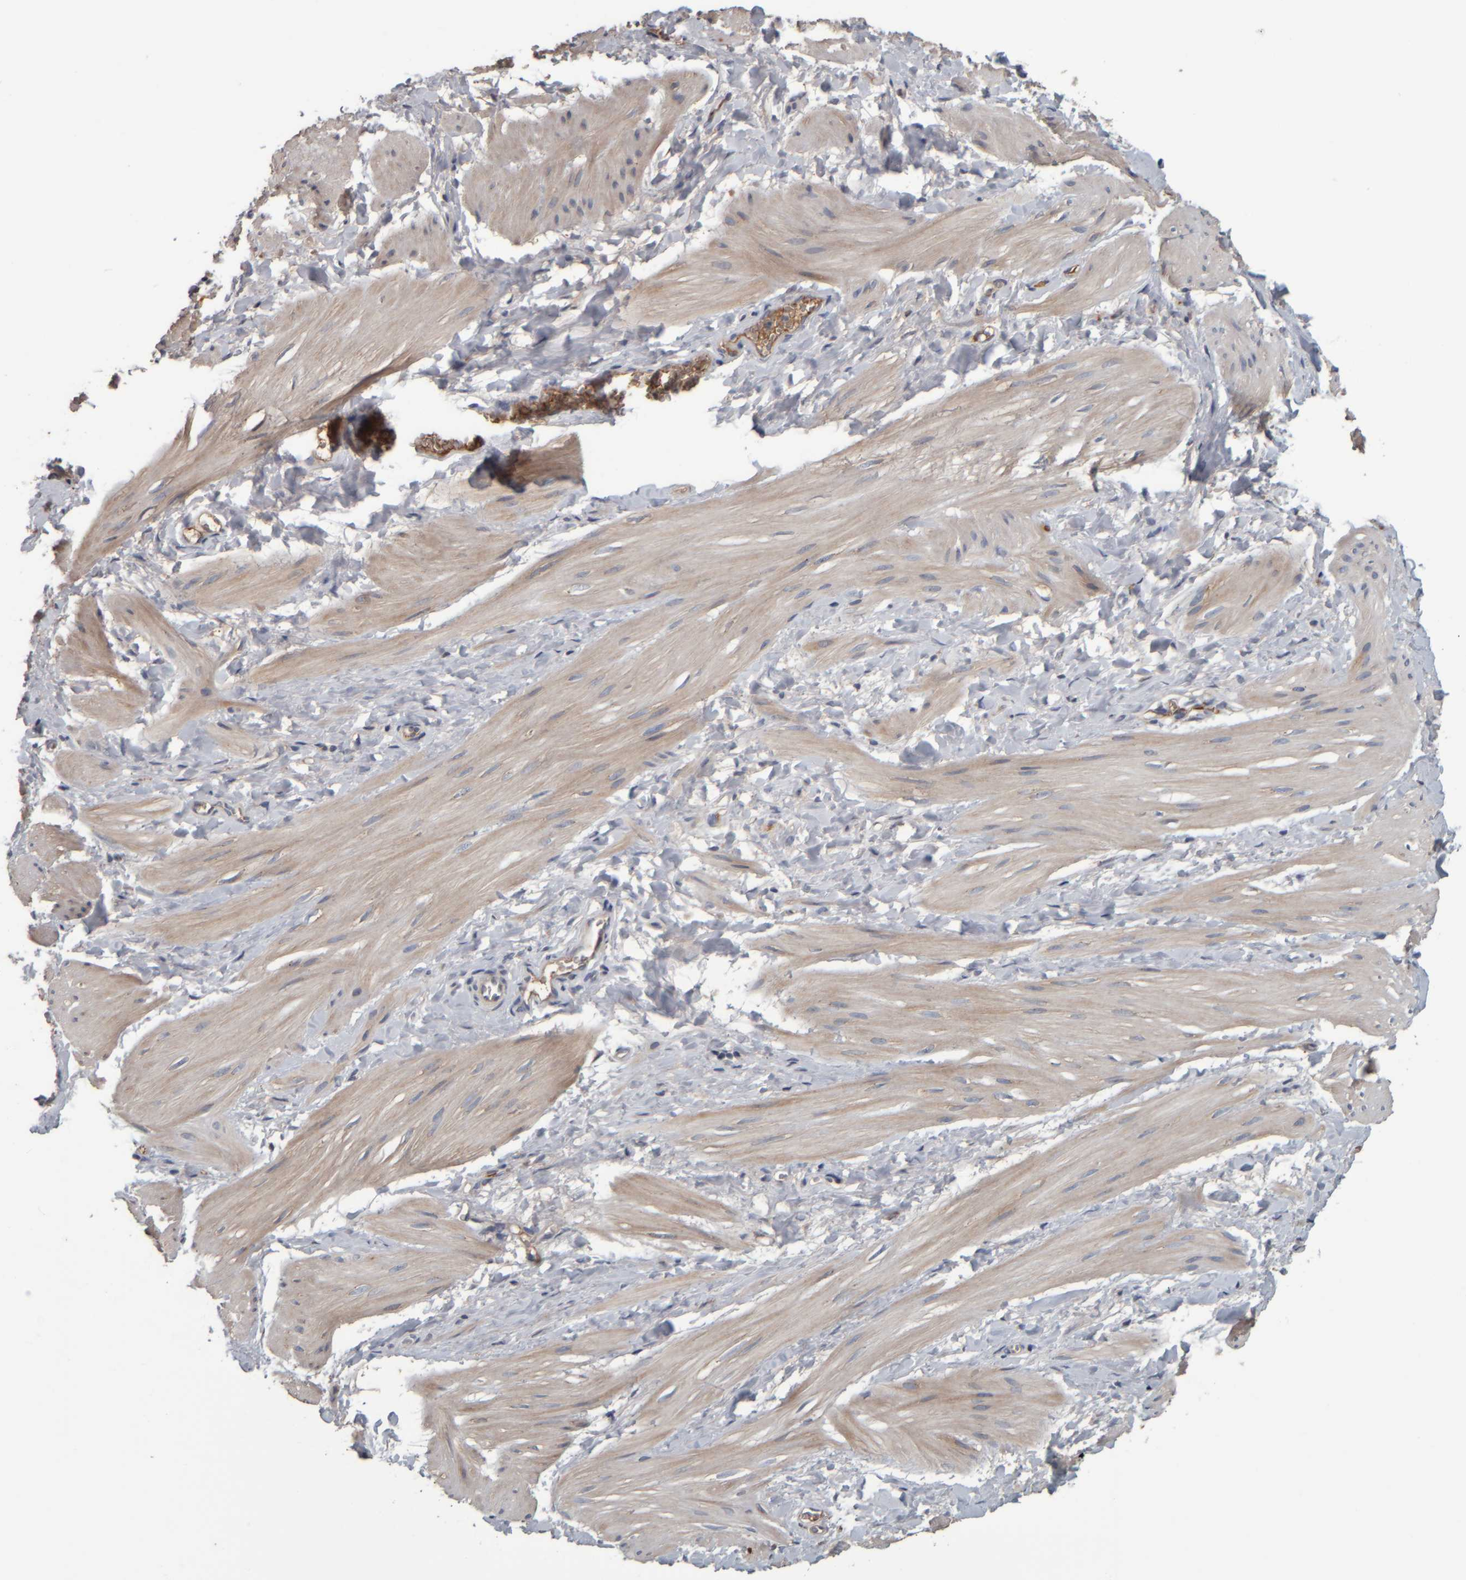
{"staining": {"intensity": "moderate", "quantity": "25%-75%", "location": "cytoplasmic/membranous"}, "tissue": "smooth muscle", "cell_type": "Smooth muscle cells", "image_type": "normal", "snomed": [{"axis": "morphology", "description": "Normal tissue, NOS"}, {"axis": "topography", "description": "Smooth muscle"}], "caption": "Immunohistochemistry of benign smooth muscle reveals medium levels of moderate cytoplasmic/membranous staining in approximately 25%-75% of smooth muscle cells.", "gene": "CAVIN4", "patient": {"sex": "male", "age": 16}}